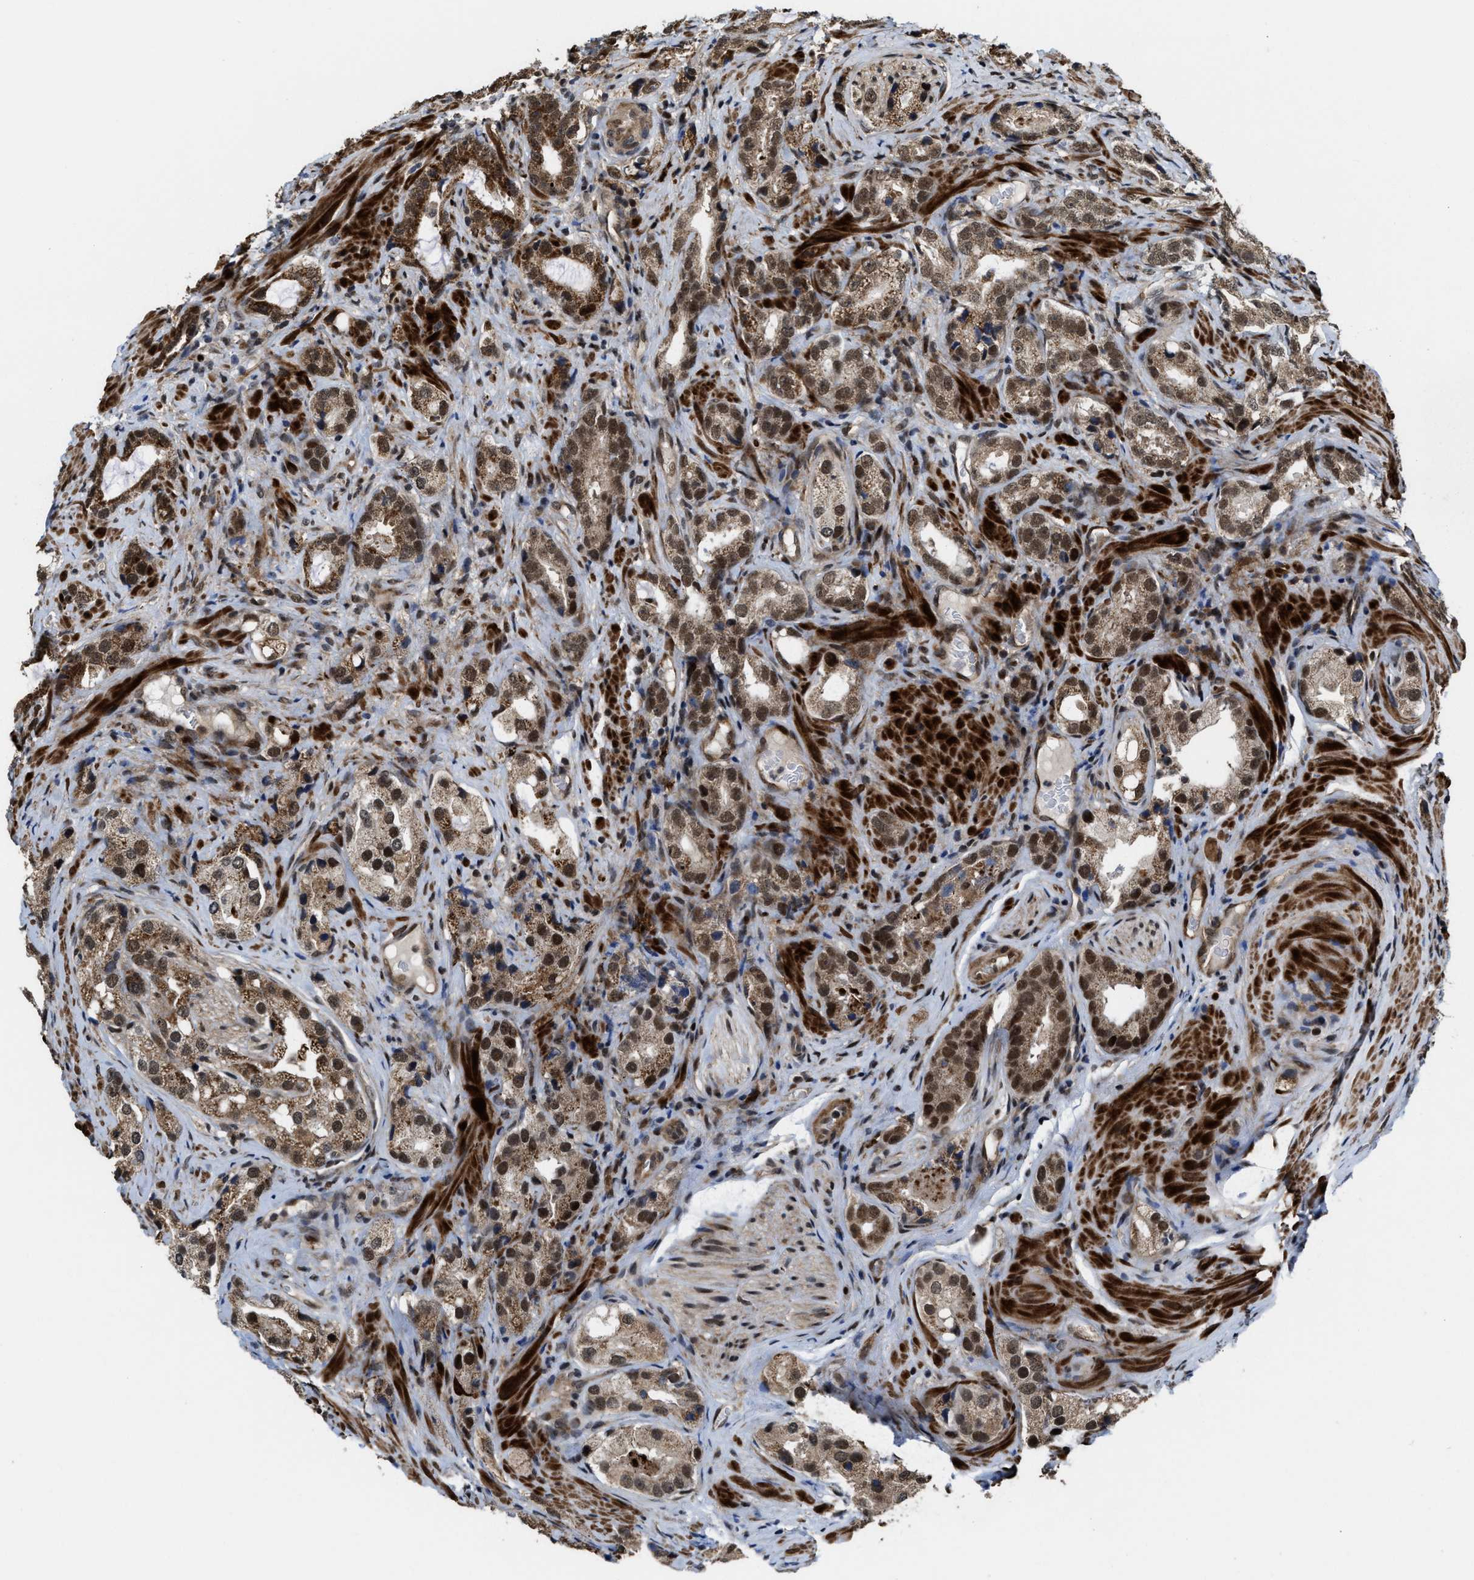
{"staining": {"intensity": "moderate", "quantity": ">75%", "location": "cytoplasmic/membranous,nuclear"}, "tissue": "prostate cancer", "cell_type": "Tumor cells", "image_type": "cancer", "snomed": [{"axis": "morphology", "description": "Adenocarcinoma, High grade"}, {"axis": "topography", "description": "Prostate"}], "caption": "Moderate cytoplasmic/membranous and nuclear protein staining is identified in approximately >75% of tumor cells in prostate cancer (adenocarcinoma (high-grade)). (IHC, brightfield microscopy, high magnification).", "gene": "ZNF250", "patient": {"sex": "male", "age": 63}}